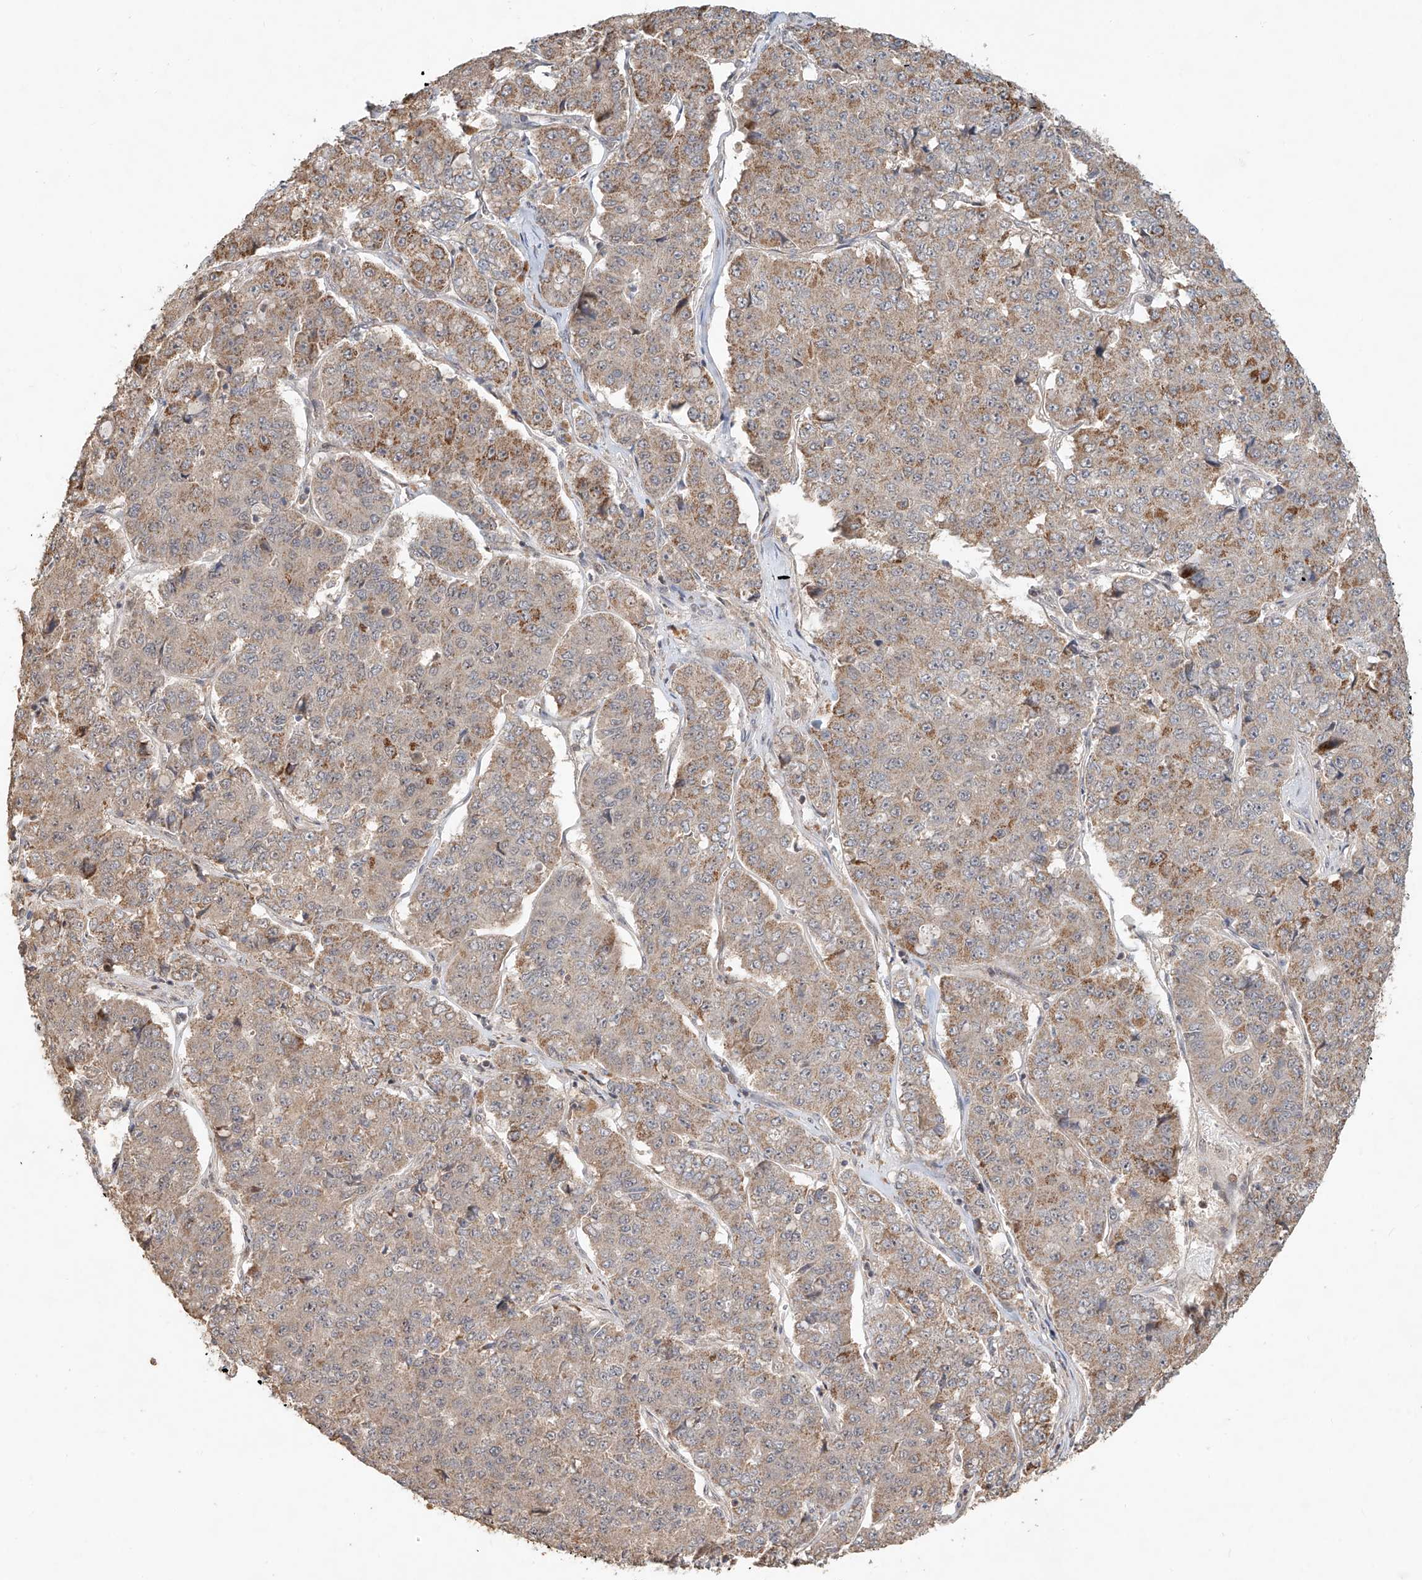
{"staining": {"intensity": "moderate", "quantity": "<25%", "location": "cytoplasmic/membranous"}, "tissue": "pancreatic cancer", "cell_type": "Tumor cells", "image_type": "cancer", "snomed": [{"axis": "morphology", "description": "Adenocarcinoma, NOS"}, {"axis": "topography", "description": "Pancreas"}], "caption": "Pancreatic cancer (adenocarcinoma) was stained to show a protein in brown. There is low levels of moderate cytoplasmic/membranous staining in about <25% of tumor cells. (DAB IHC with brightfield microscopy, high magnification).", "gene": "TMEM61", "patient": {"sex": "male", "age": 50}}